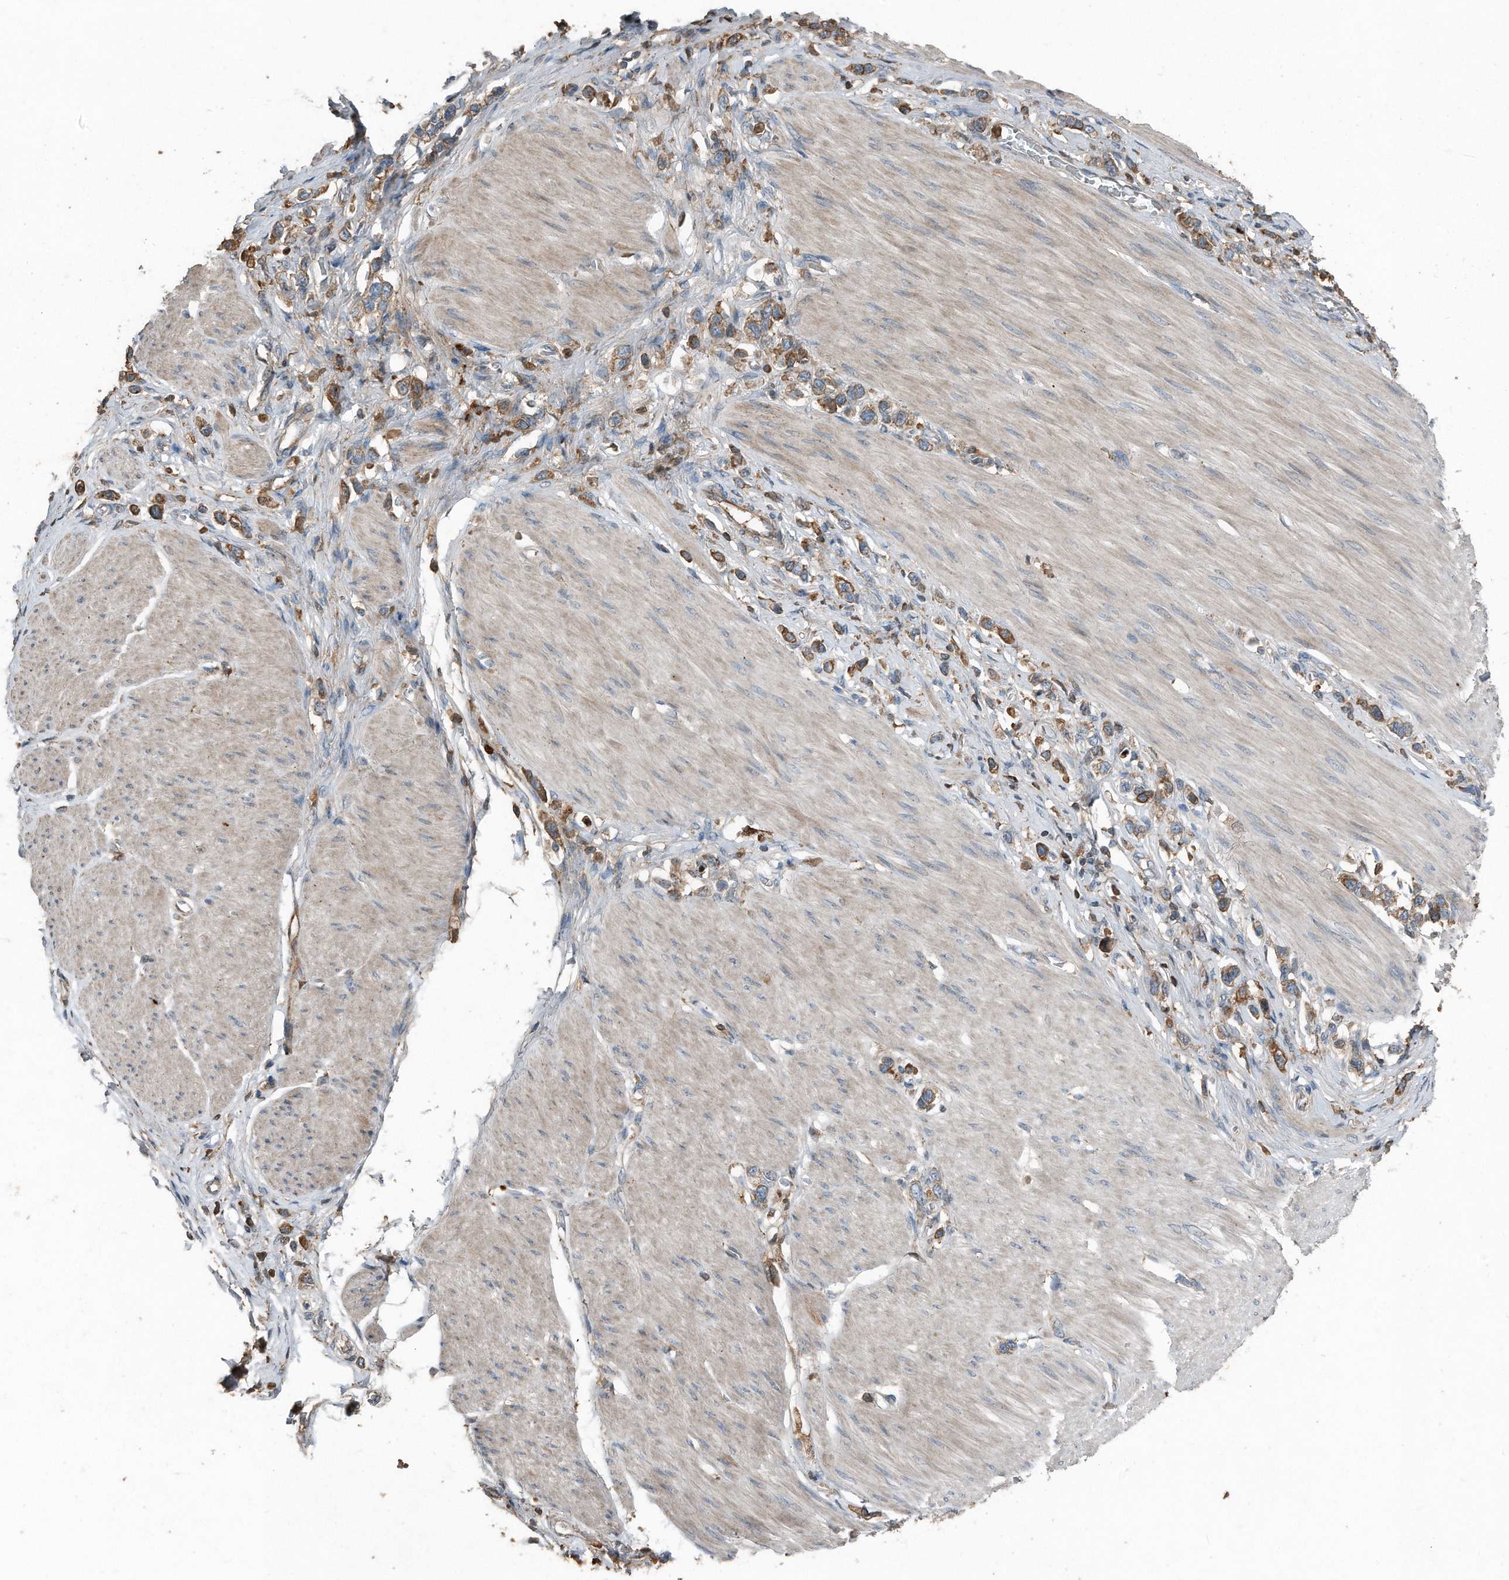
{"staining": {"intensity": "moderate", "quantity": ">75%", "location": "cytoplasmic/membranous"}, "tissue": "stomach cancer", "cell_type": "Tumor cells", "image_type": "cancer", "snomed": [{"axis": "morphology", "description": "Adenocarcinoma, NOS"}, {"axis": "topography", "description": "Stomach"}], "caption": "Immunohistochemistry (DAB (3,3'-diaminobenzidine)) staining of stomach adenocarcinoma reveals moderate cytoplasmic/membranous protein expression in about >75% of tumor cells.", "gene": "C9", "patient": {"sex": "female", "age": 65}}